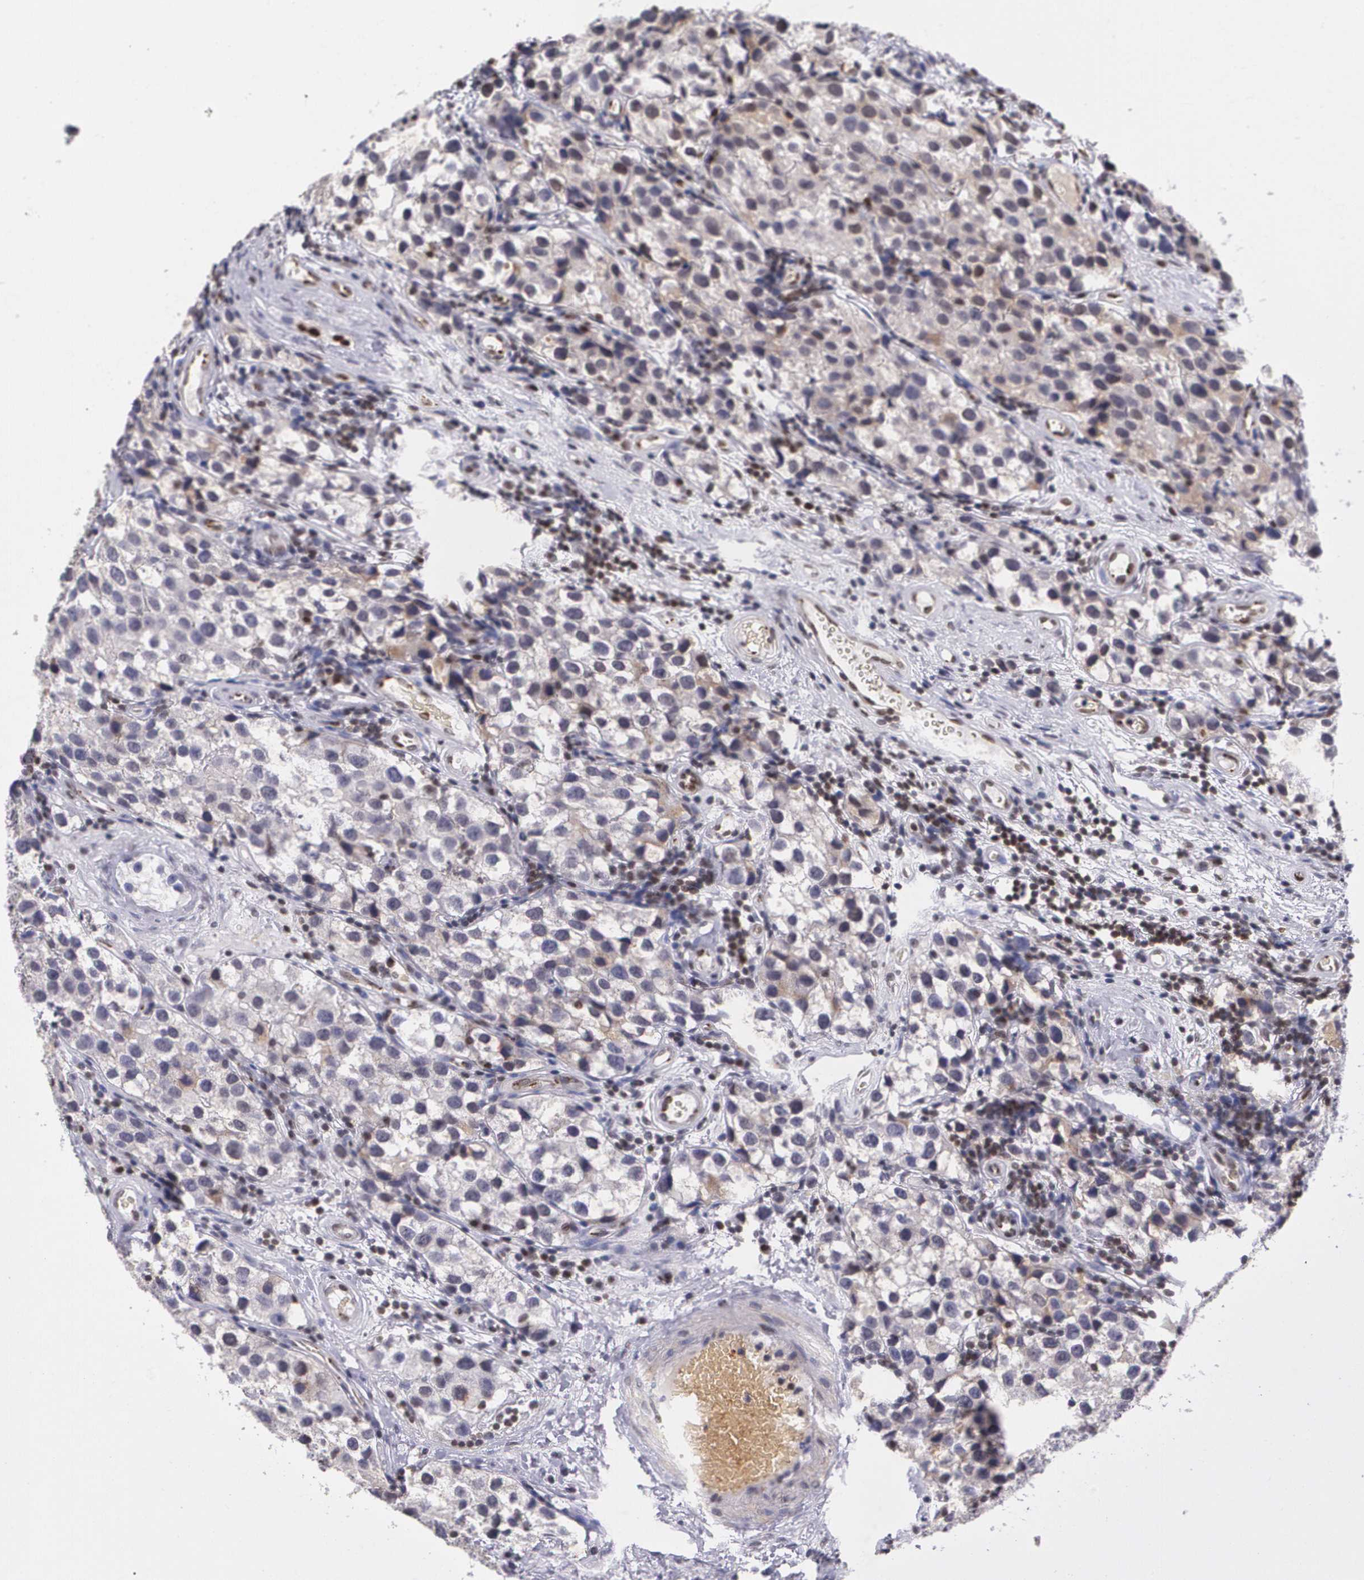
{"staining": {"intensity": "weak", "quantity": "<25%", "location": "cytoplasmic/membranous"}, "tissue": "testis cancer", "cell_type": "Tumor cells", "image_type": "cancer", "snomed": [{"axis": "morphology", "description": "Seminoma, NOS"}, {"axis": "topography", "description": "Testis"}], "caption": "The immunohistochemistry photomicrograph has no significant expression in tumor cells of testis cancer (seminoma) tissue.", "gene": "MGMT", "patient": {"sex": "male", "age": 39}}